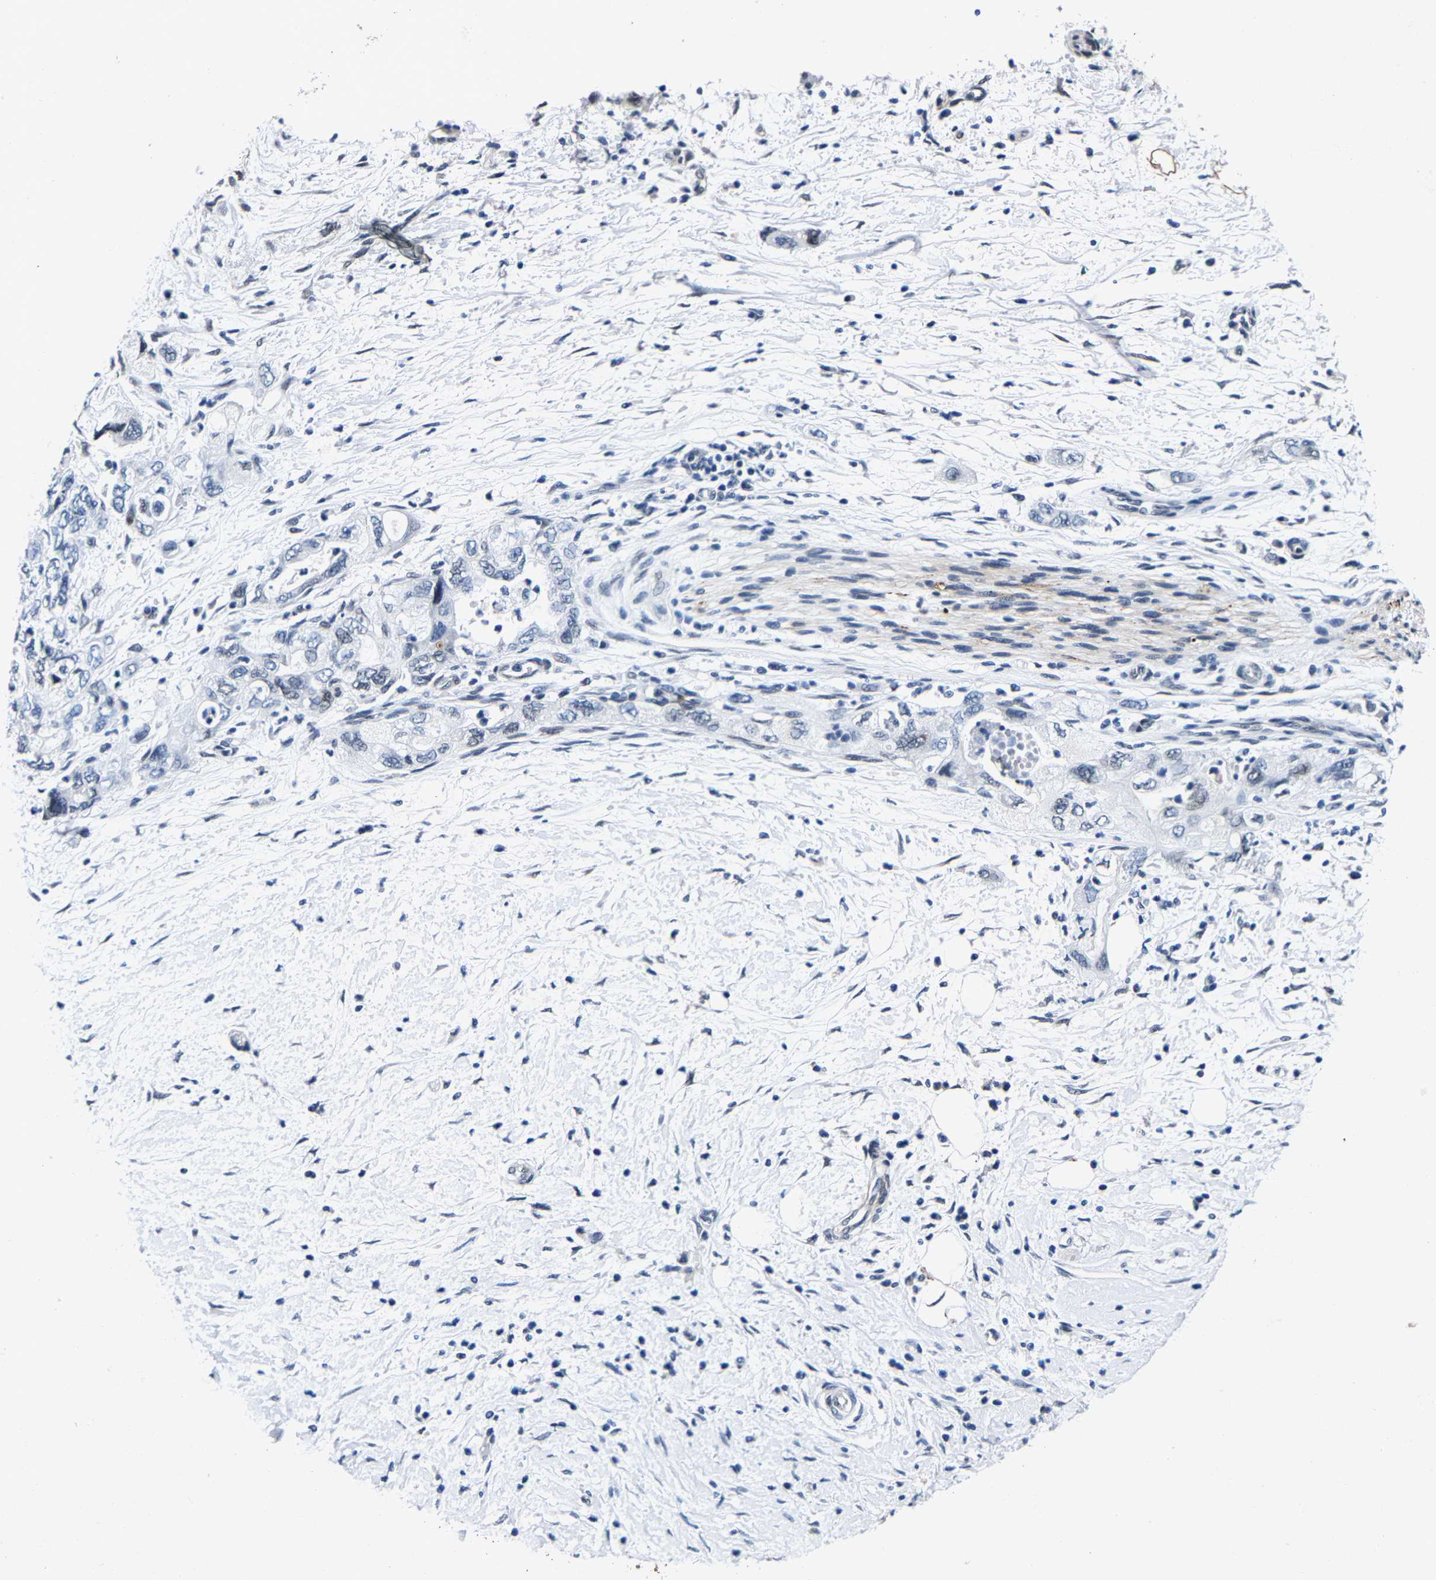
{"staining": {"intensity": "negative", "quantity": "none", "location": "none"}, "tissue": "pancreatic cancer", "cell_type": "Tumor cells", "image_type": "cancer", "snomed": [{"axis": "morphology", "description": "Adenocarcinoma, NOS"}, {"axis": "topography", "description": "Pancreas"}], "caption": "A micrograph of human adenocarcinoma (pancreatic) is negative for staining in tumor cells.", "gene": "UBN2", "patient": {"sex": "female", "age": 73}}